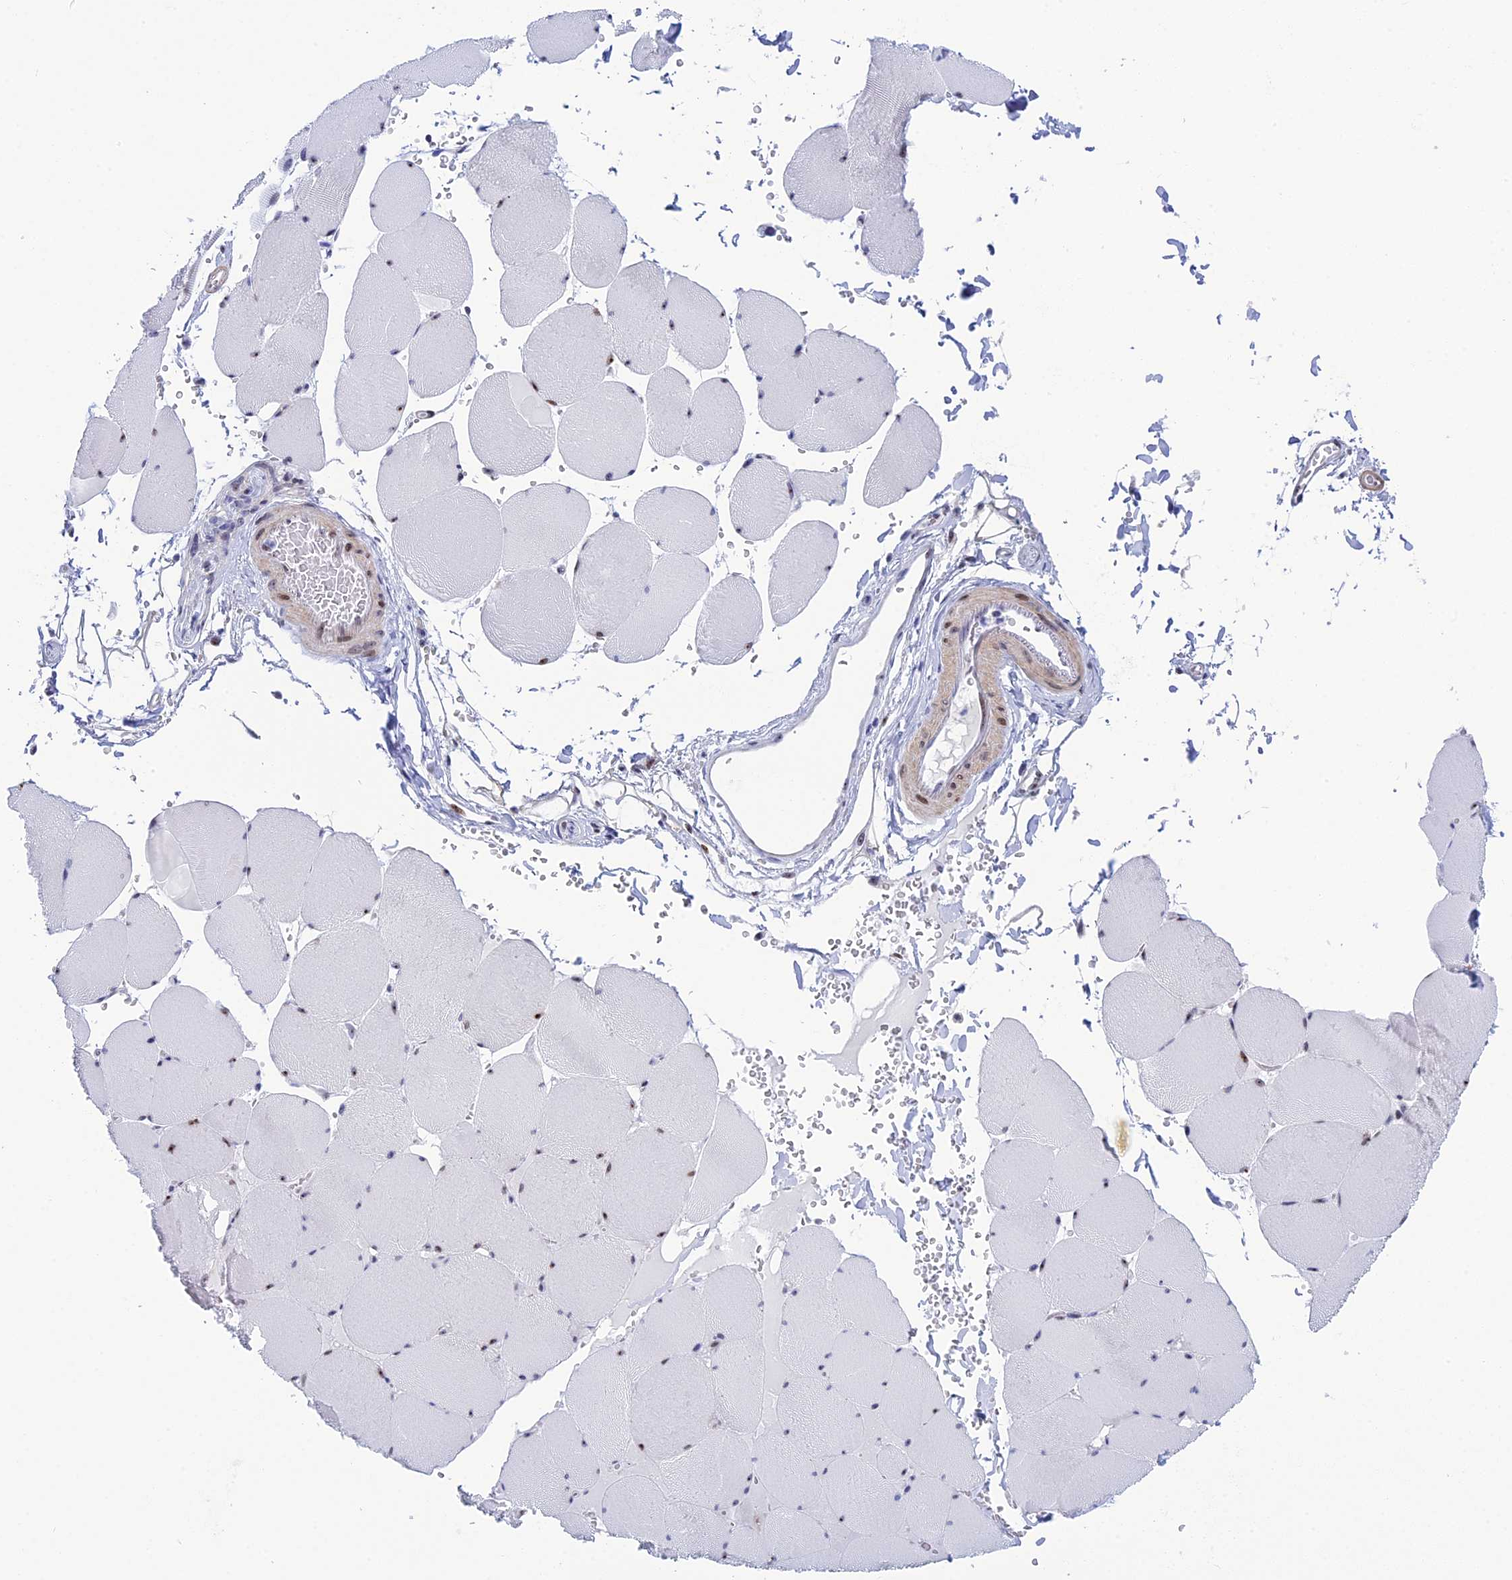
{"staining": {"intensity": "weak", "quantity": "<25%", "location": "nuclear"}, "tissue": "skeletal muscle", "cell_type": "Myocytes", "image_type": "normal", "snomed": [{"axis": "morphology", "description": "Normal tissue, NOS"}, {"axis": "topography", "description": "Skeletal muscle"}, {"axis": "topography", "description": "Head-Neck"}], "caption": "Immunohistochemistry histopathology image of unremarkable skeletal muscle: human skeletal muscle stained with DAB (3,3'-diaminobenzidine) reveals no significant protein expression in myocytes.", "gene": "CCDC86", "patient": {"sex": "male", "age": 66}}